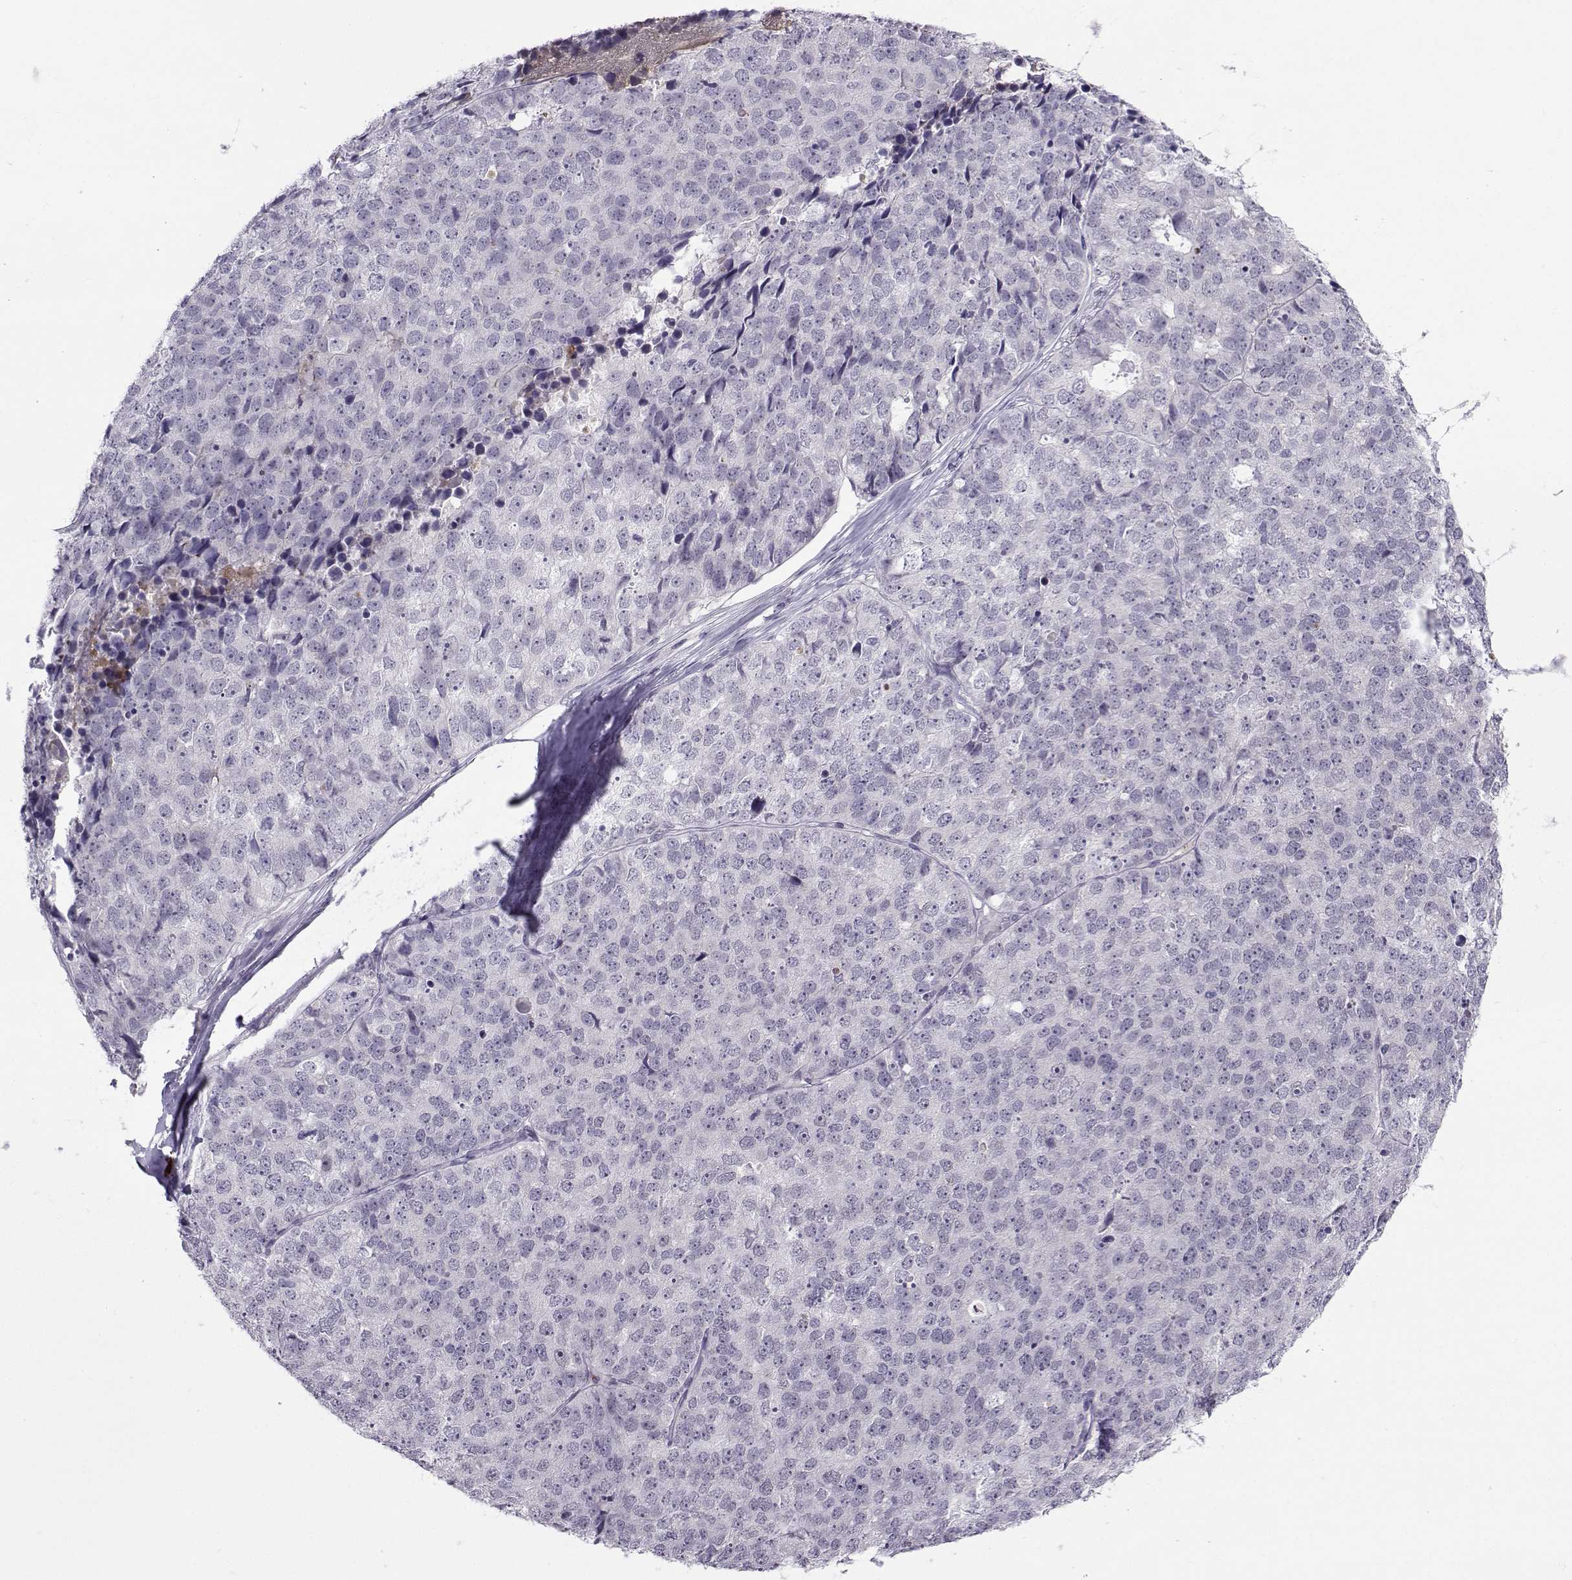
{"staining": {"intensity": "negative", "quantity": "none", "location": "none"}, "tissue": "stomach cancer", "cell_type": "Tumor cells", "image_type": "cancer", "snomed": [{"axis": "morphology", "description": "Adenocarcinoma, NOS"}, {"axis": "topography", "description": "Stomach"}], "caption": "Micrograph shows no significant protein positivity in tumor cells of stomach cancer (adenocarcinoma).", "gene": "LHX1", "patient": {"sex": "male", "age": 69}}